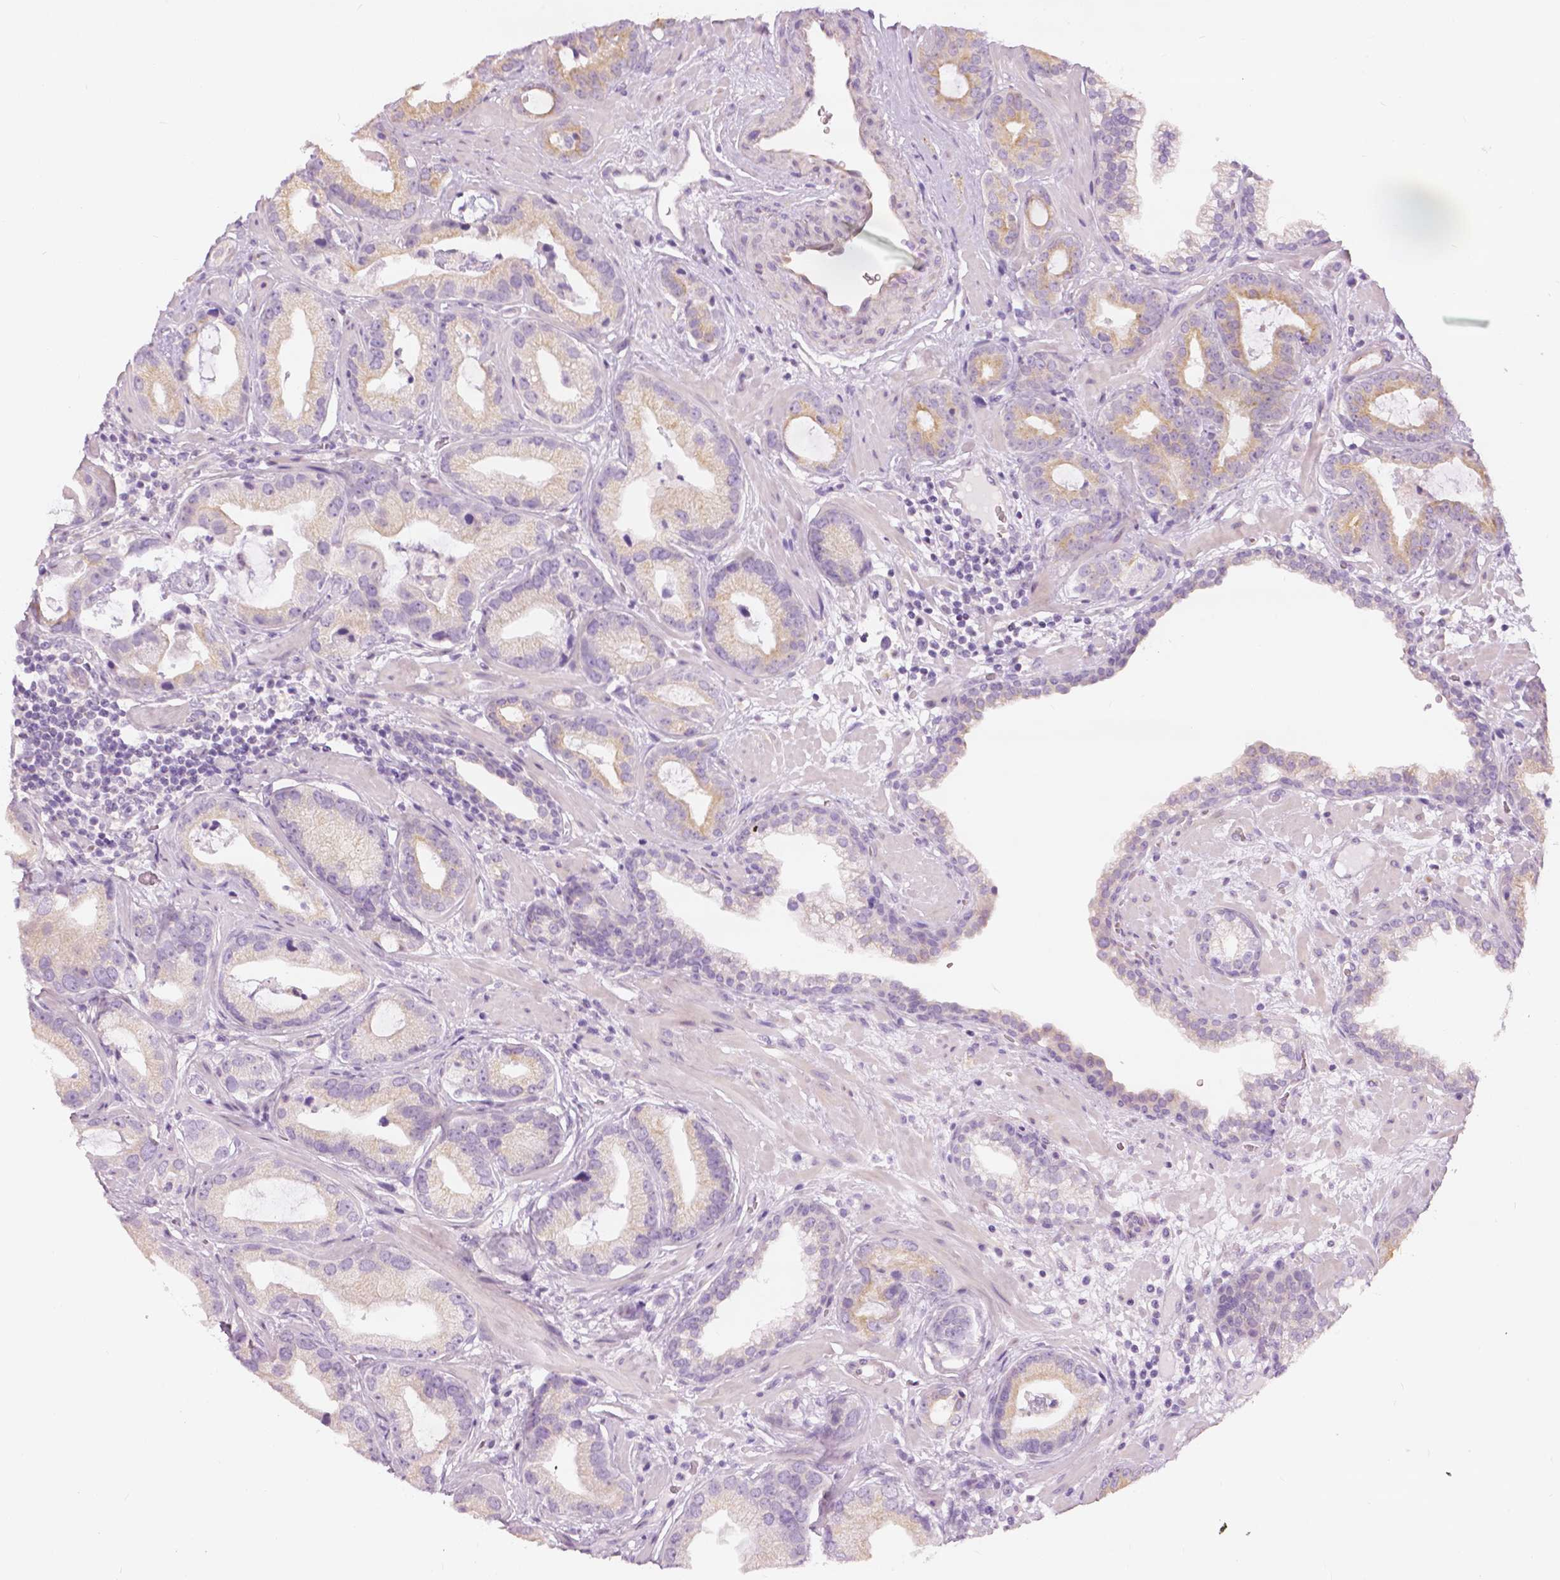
{"staining": {"intensity": "weak", "quantity": "<25%", "location": "cytoplasmic/membranous"}, "tissue": "prostate cancer", "cell_type": "Tumor cells", "image_type": "cancer", "snomed": [{"axis": "morphology", "description": "Adenocarcinoma, Low grade"}, {"axis": "topography", "description": "Prostate"}], "caption": "DAB (3,3'-diaminobenzidine) immunohistochemical staining of human prostate adenocarcinoma (low-grade) exhibits no significant expression in tumor cells.", "gene": "SLC24A1", "patient": {"sex": "male", "age": 62}}